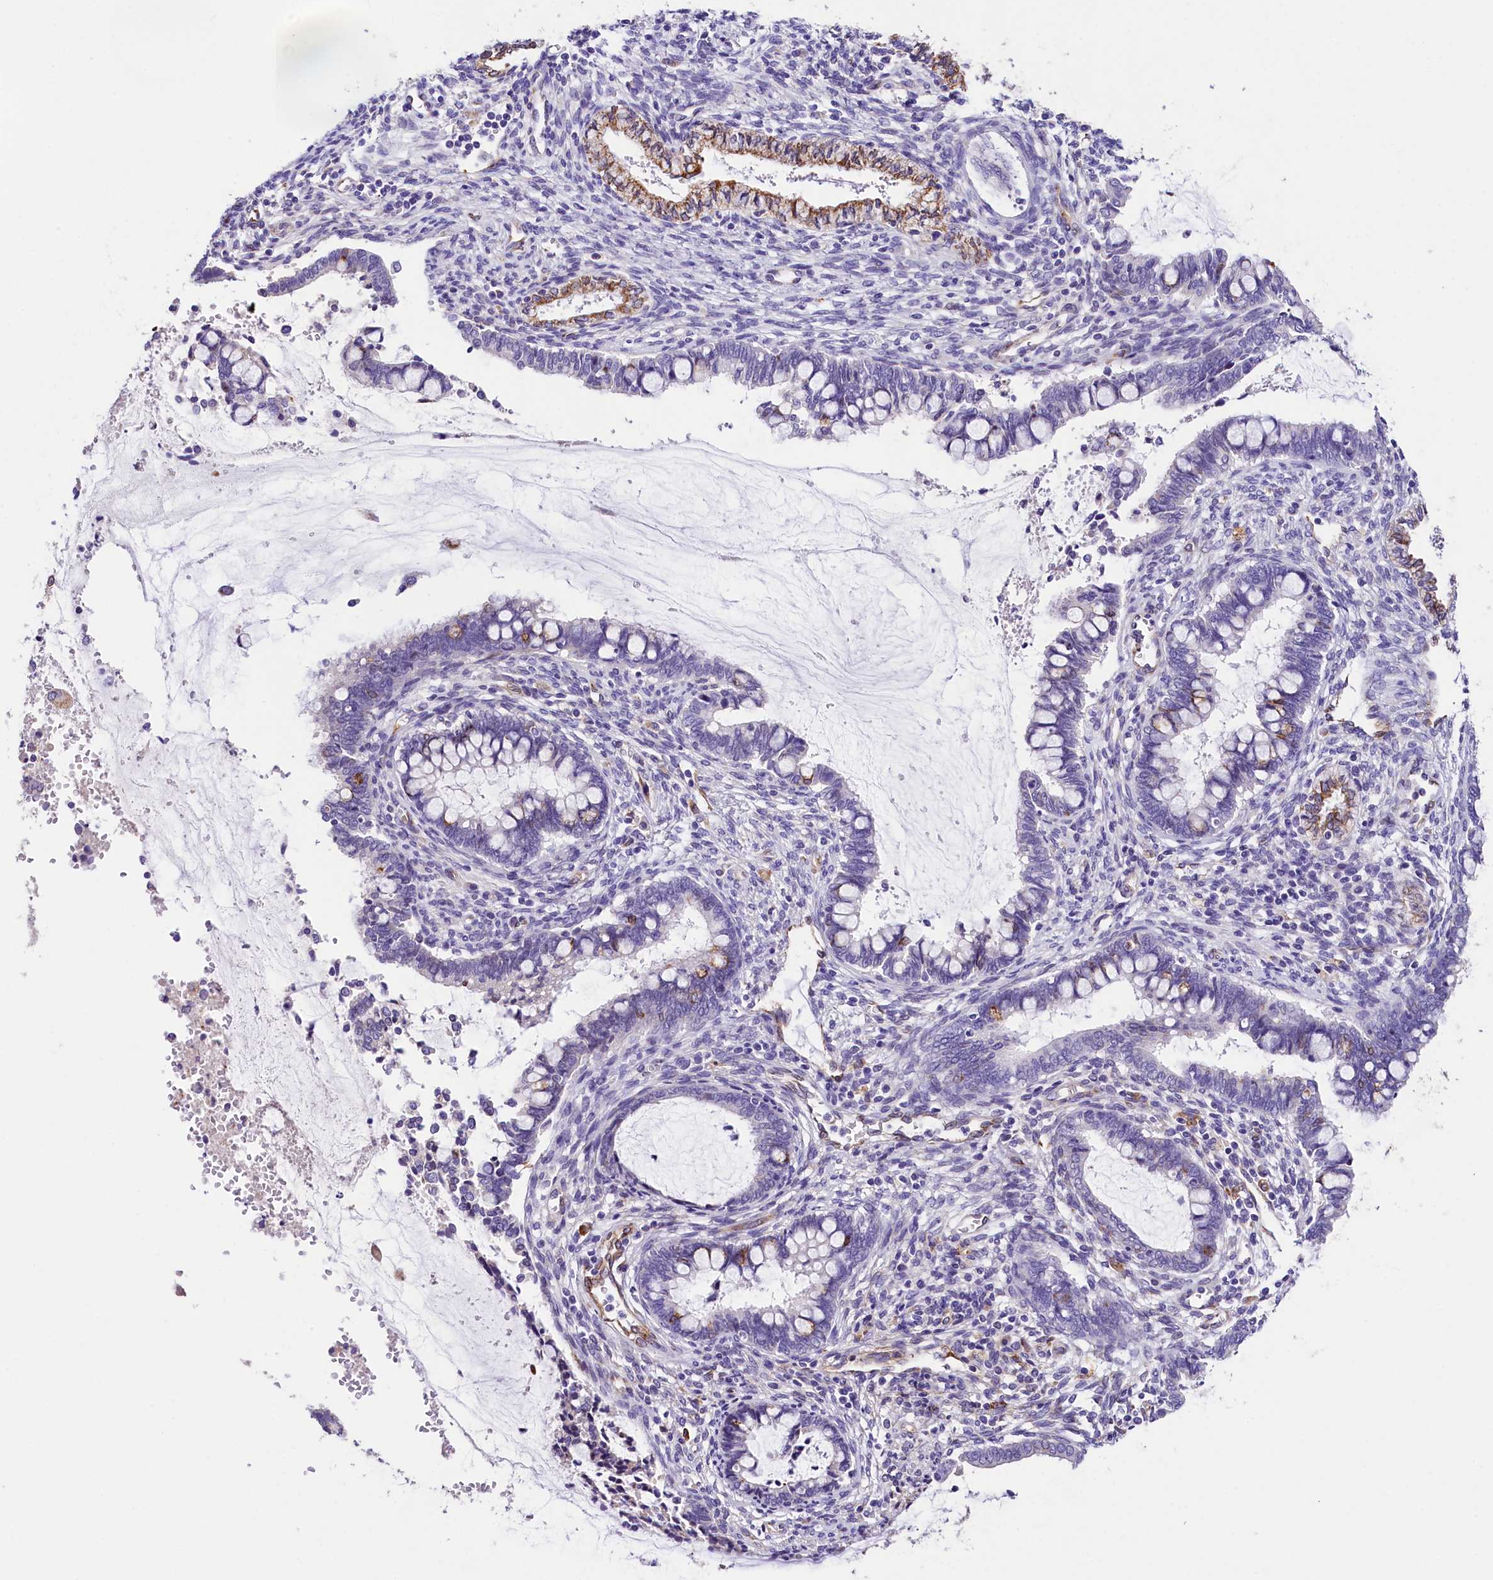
{"staining": {"intensity": "moderate", "quantity": "<25%", "location": "cytoplasmic/membranous"}, "tissue": "cervical cancer", "cell_type": "Tumor cells", "image_type": "cancer", "snomed": [{"axis": "morphology", "description": "Adenocarcinoma, NOS"}, {"axis": "topography", "description": "Cervix"}], "caption": "Immunohistochemical staining of human adenocarcinoma (cervical) displays moderate cytoplasmic/membranous protein positivity in approximately <25% of tumor cells. (DAB IHC with brightfield microscopy, high magnification).", "gene": "ITGA1", "patient": {"sex": "female", "age": 44}}